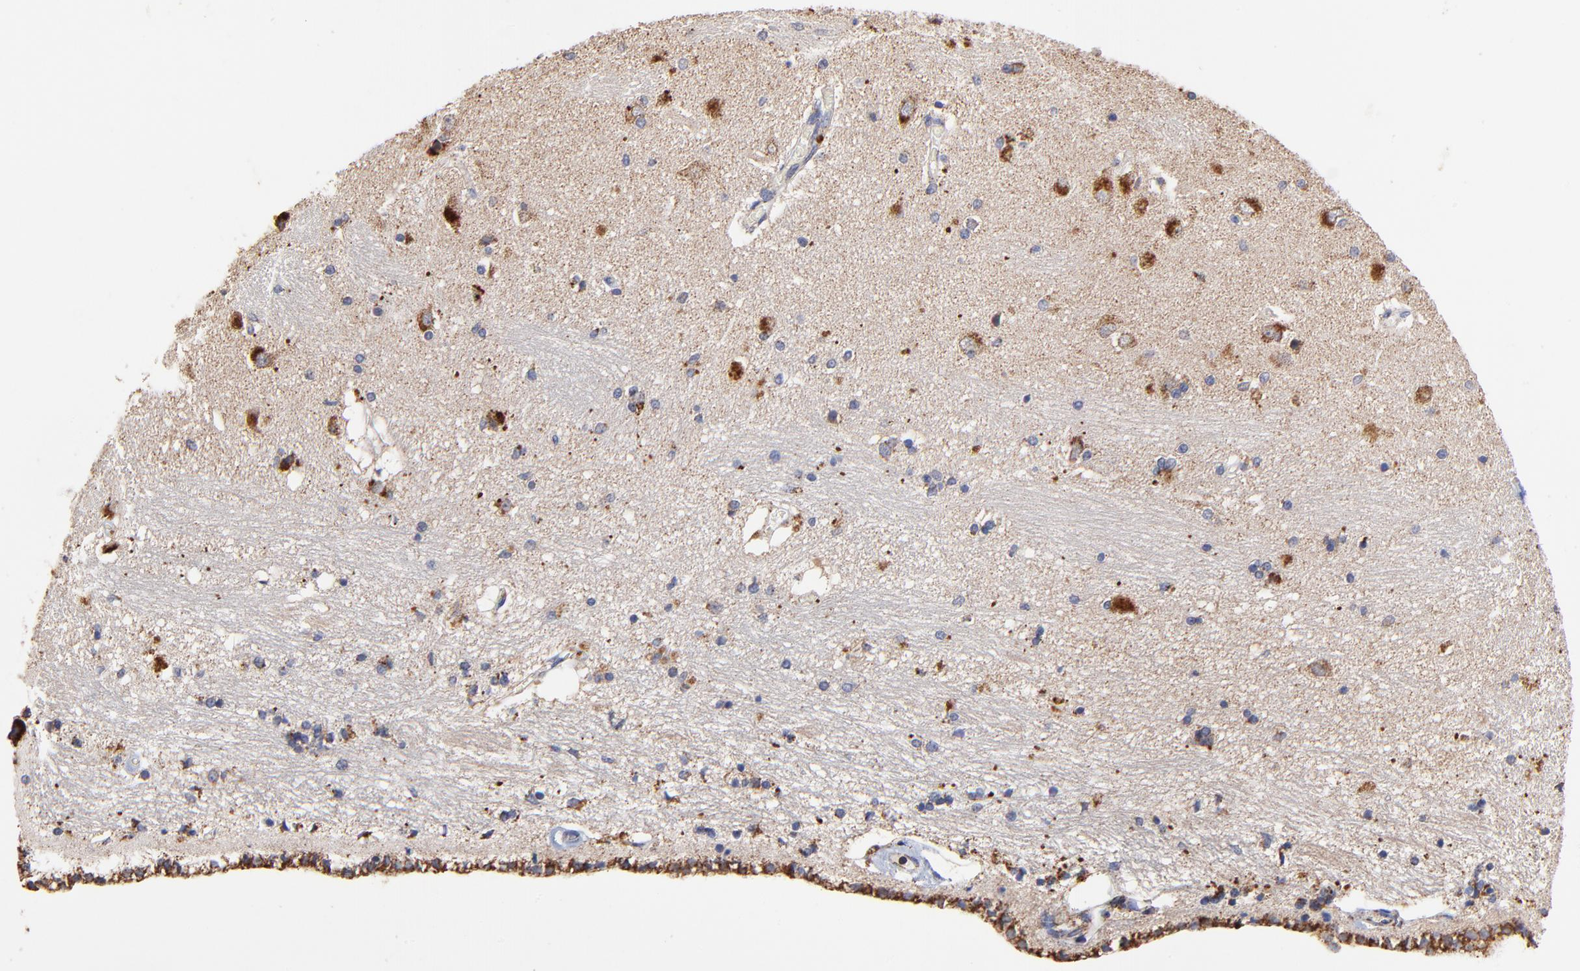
{"staining": {"intensity": "negative", "quantity": "none", "location": "none"}, "tissue": "hippocampus", "cell_type": "Glial cells", "image_type": "normal", "snomed": [{"axis": "morphology", "description": "Normal tissue, NOS"}, {"axis": "topography", "description": "Hippocampus"}], "caption": "This is an IHC photomicrograph of unremarkable human hippocampus. There is no expression in glial cells.", "gene": "SSBP1", "patient": {"sex": "female", "age": 54}}